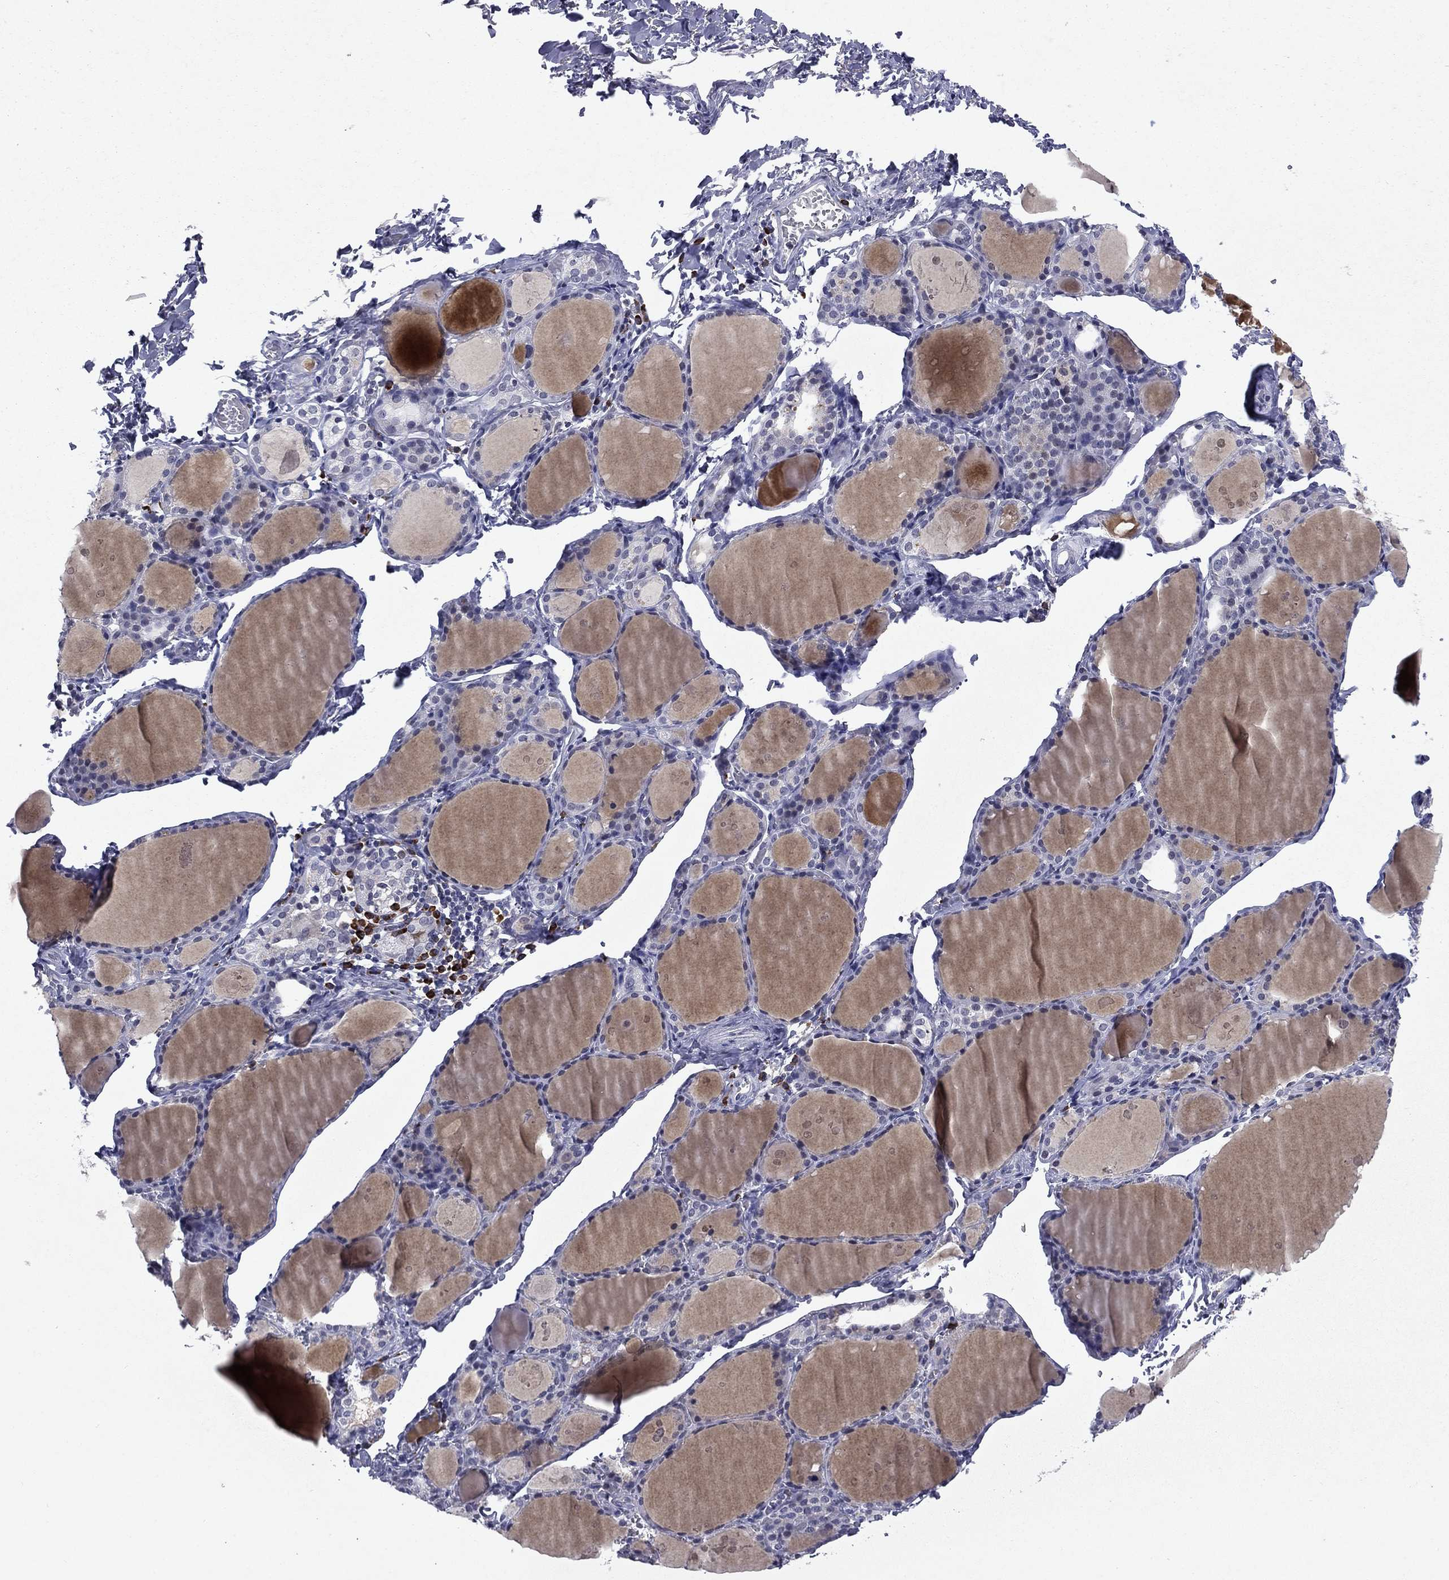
{"staining": {"intensity": "negative", "quantity": "none", "location": "none"}, "tissue": "thyroid gland", "cell_type": "Glandular cells", "image_type": "normal", "snomed": [{"axis": "morphology", "description": "Normal tissue, NOS"}, {"axis": "topography", "description": "Thyroid gland"}], "caption": "Thyroid gland was stained to show a protein in brown. There is no significant expression in glandular cells. Brightfield microscopy of immunohistochemistry (IHC) stained with DAB (3,3'-diaminobenzidine) (brown) and hematoxylin (blue), captured at high magnification.", "gene": "ECM1", "patient": {"sex": "male", "age": 68}}